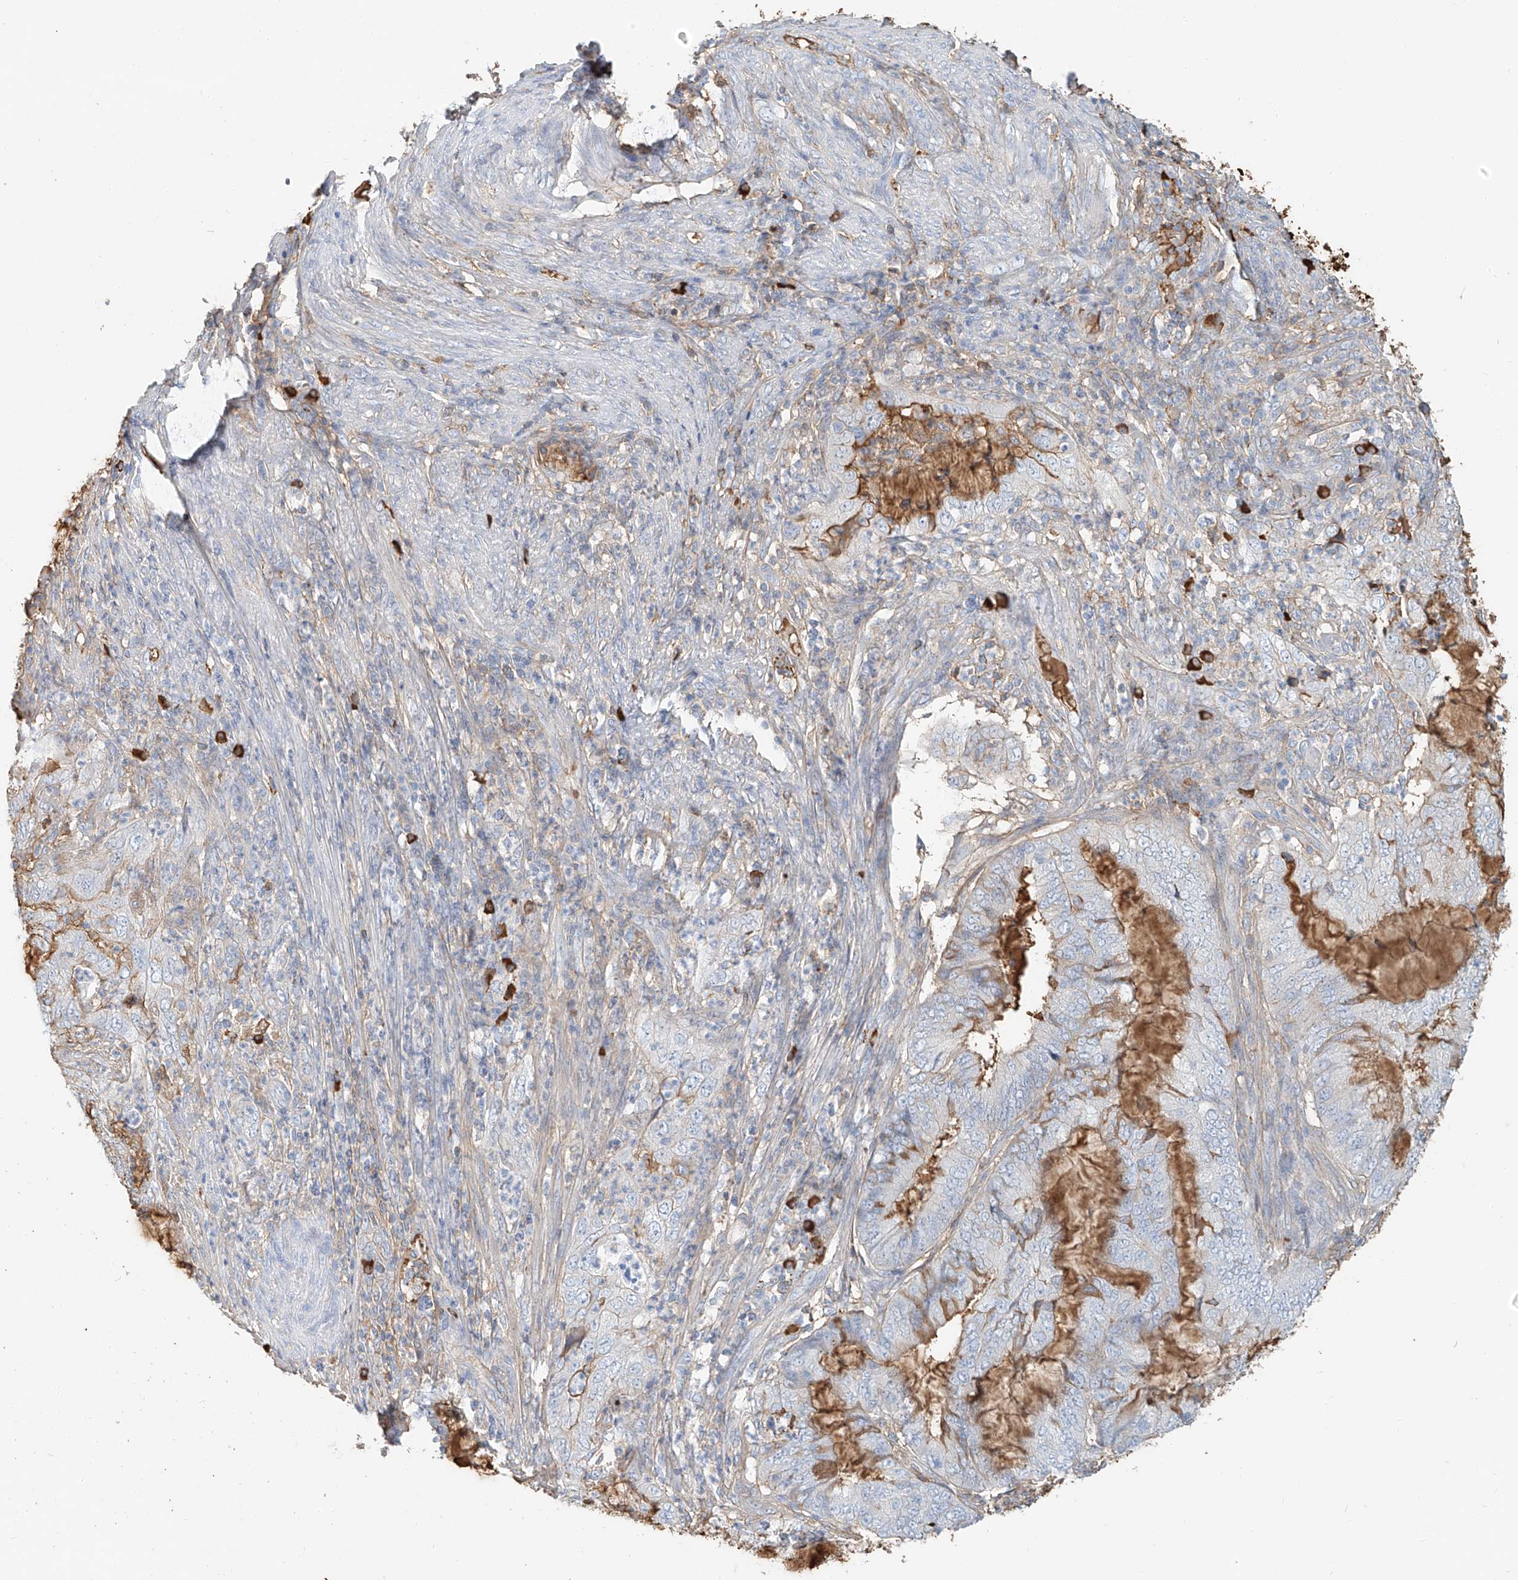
{"staining": {"intensity": "negative", "quantity": "none", "location": "none"}, "tissue": "endometrial cancer", "cell_type": "Tumor cells", "image_type": "cancer", "snomed": [{"axis": "morphology", "description": "Adenocarcinoma, NOS"}, {"axis": "topography", "description": "Endometrium"}], "caption": "Immunohistochemical staining of human endometrial adenocarcinoma displays no significant positivity in tumor cells.", "gene": "ZFP30", "patient": {"sex": "female", "age": 51}}